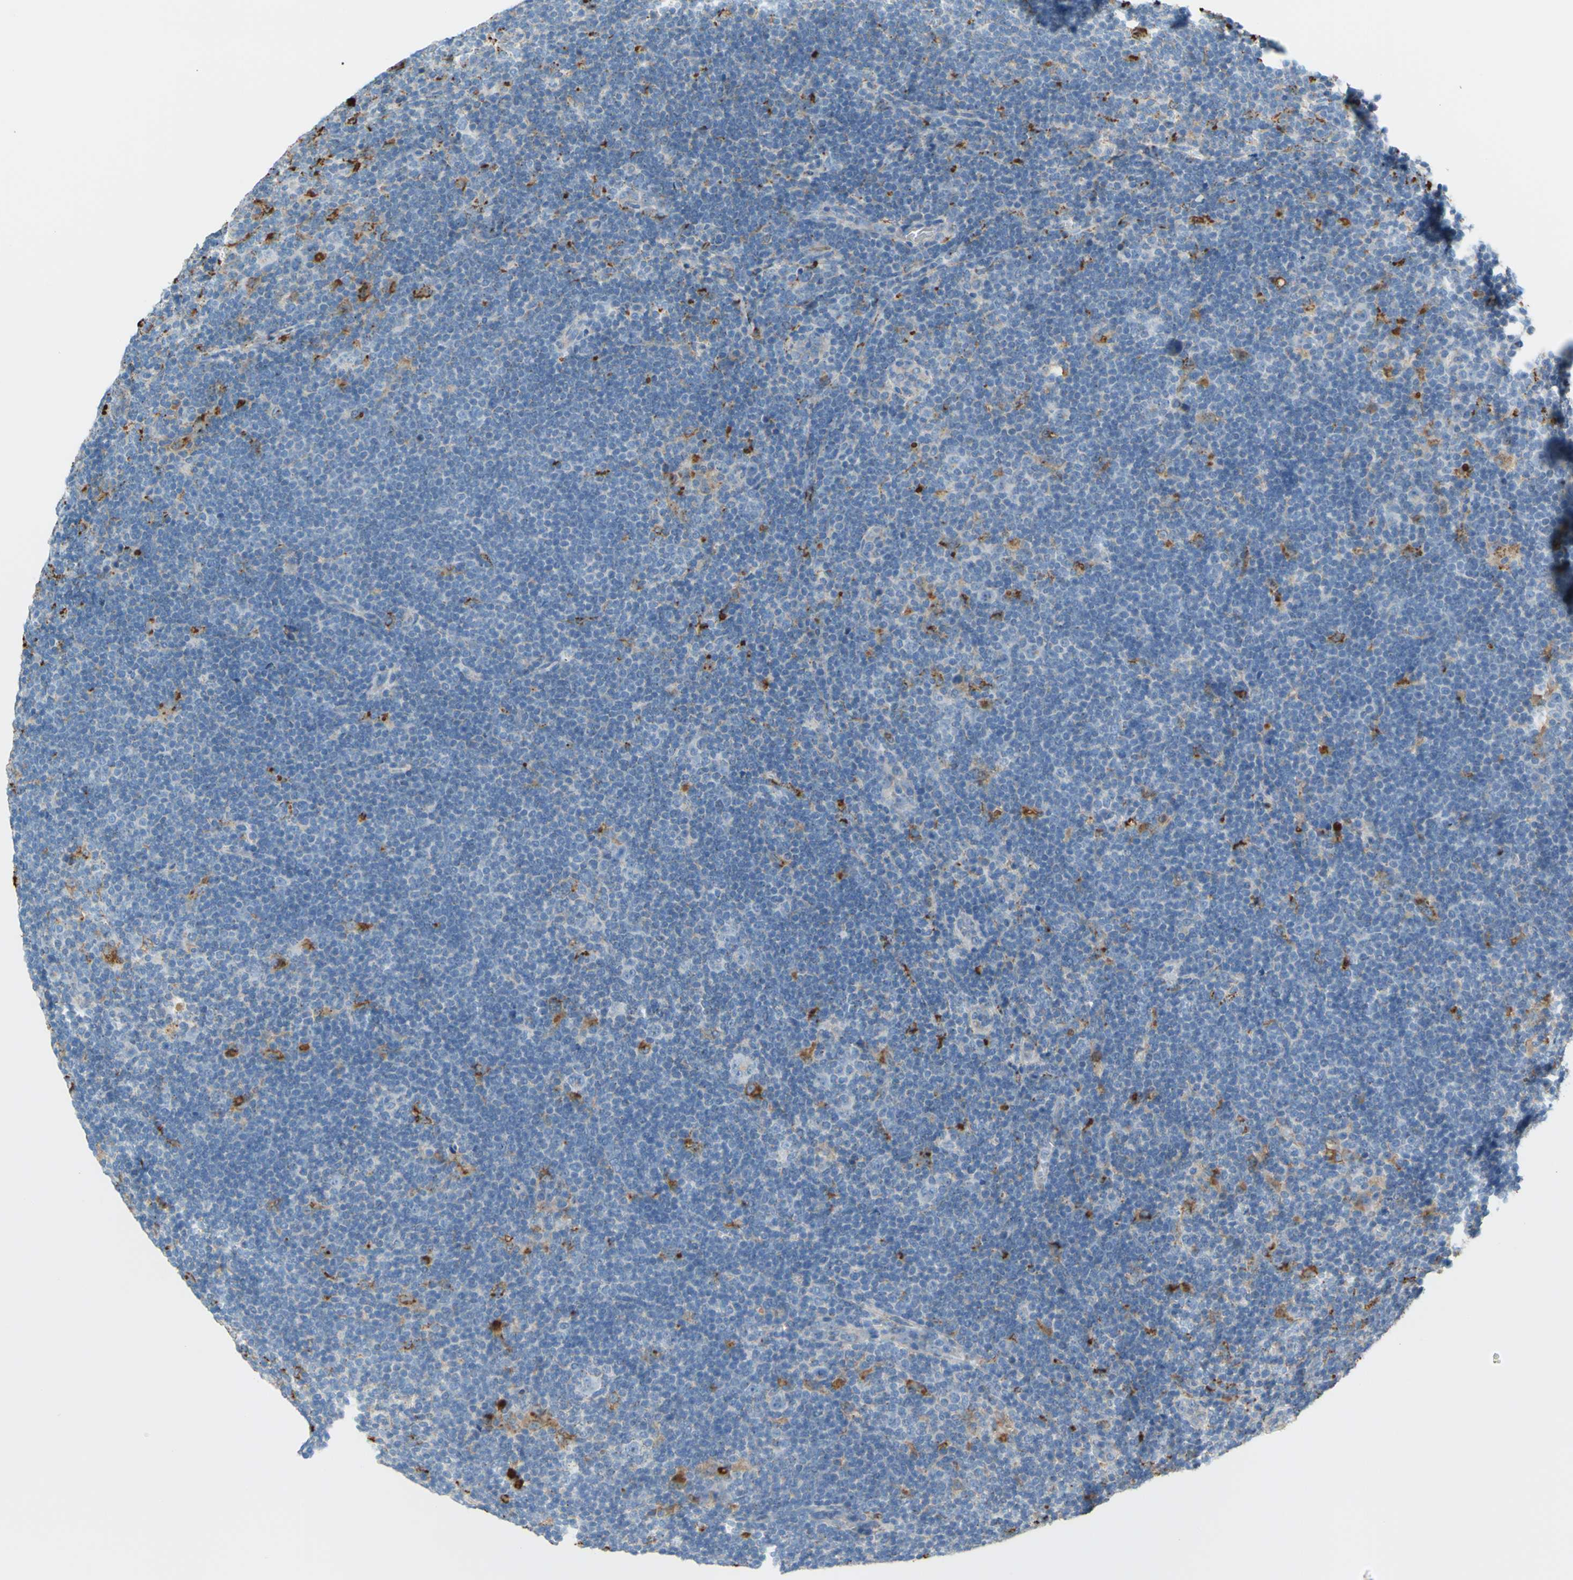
{"staining": {"intensity": "negative", "quantity": "none", "location": "none"}, "tissue": "lymphoma", "cell_type": "Tumor cells", "image_type": "cancer", "snomed": [{"axis": "morphology", "description": "Hodgkin's disease, NOS"}, {"axis": "topography", "description": "Lymph node"}], "caption": "Immunohistochemistry (IHC) photomicrograph of human Hodgkin's disease stained for a protein (brown), which shows no positivity in tumor cells.", "gene": "CTSD", "patient": {"sex": "female", "age": 57}}